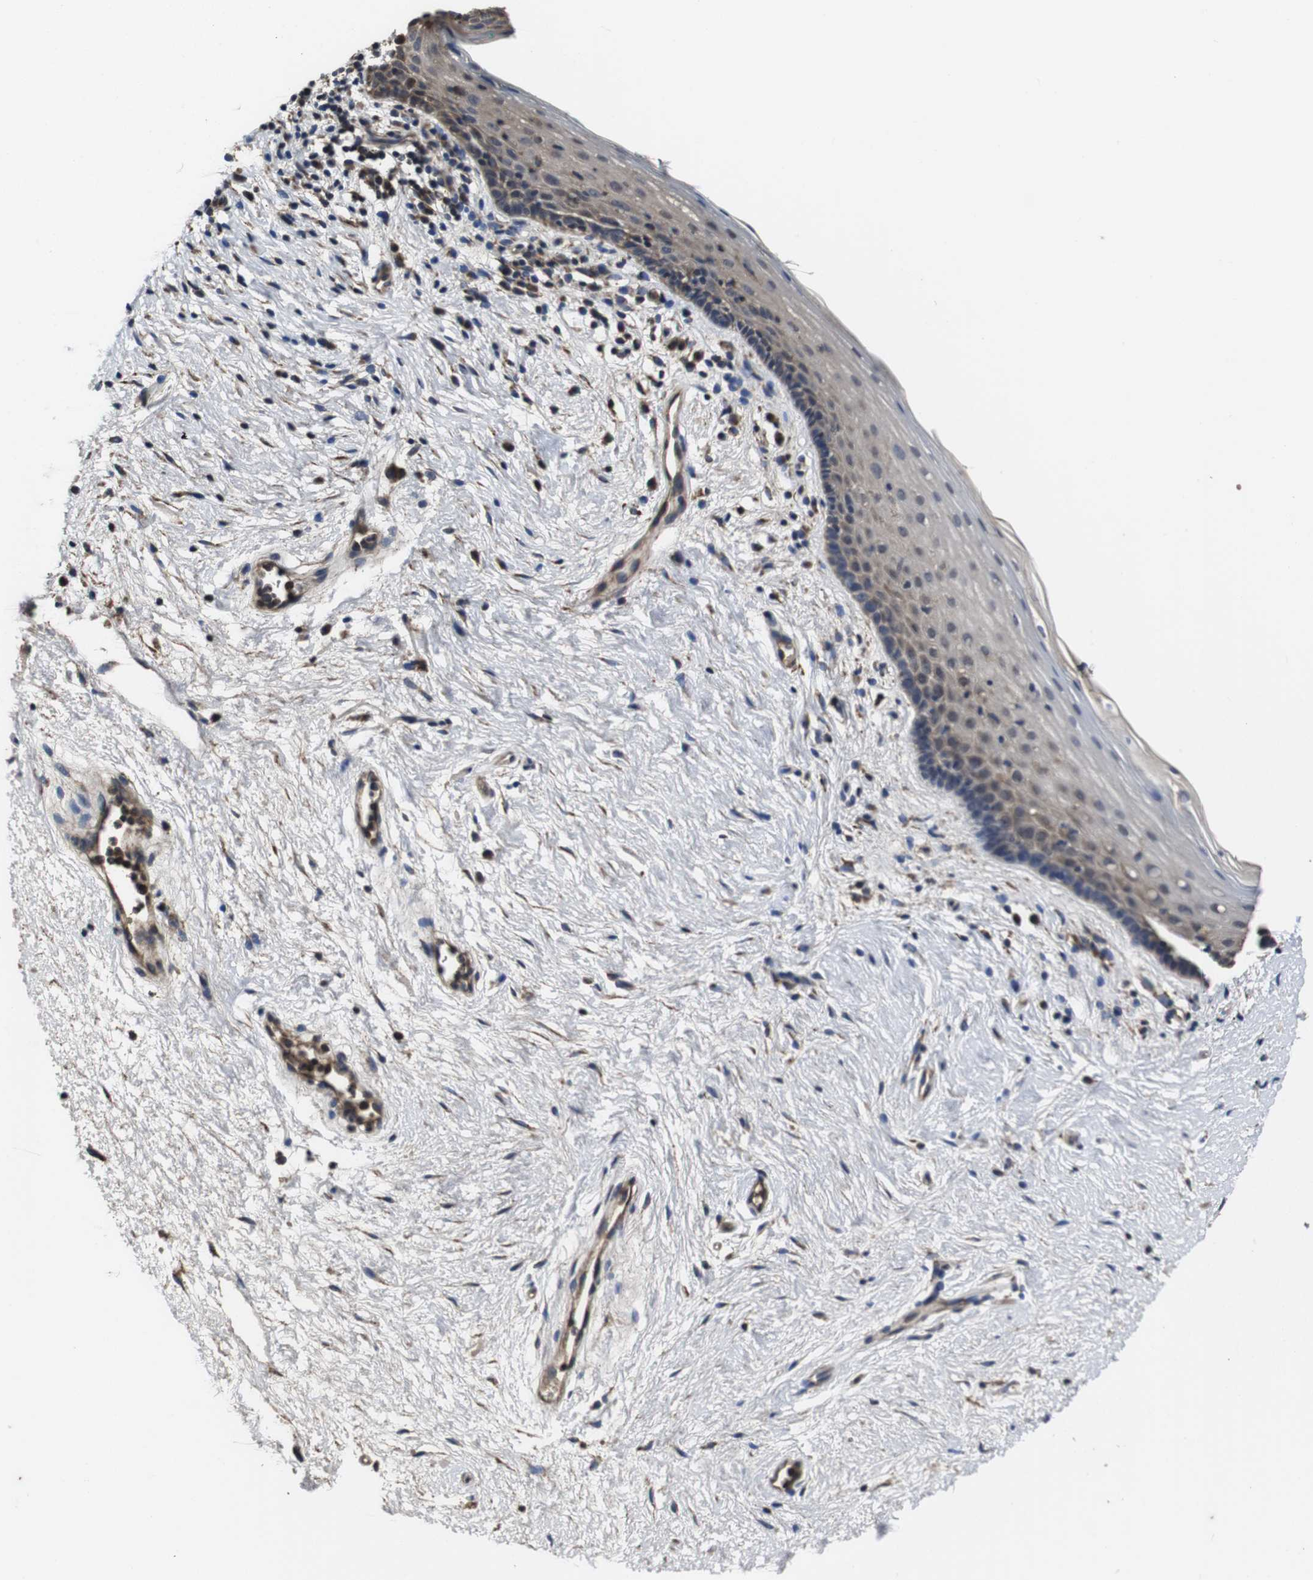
{"staining": {"intensity": "weak", "quantity": "<25%", "location": "cytoplasmic/membranous"}, "tissue": "vagina", "cell_type": "Squamous epithelial cells", "image_type": "normal", "snomed": [{"axis": "morphology", "description": "Normal tissue, NOS"}, {"axis": "topography", "description": "Vagina"}], "caption": "There is no significant staining in squamous epithelial cells of vagina. Nuclei are stained in blue.", "gene": "CXCL11", "patient": {"sex": "female", "age": 44}}